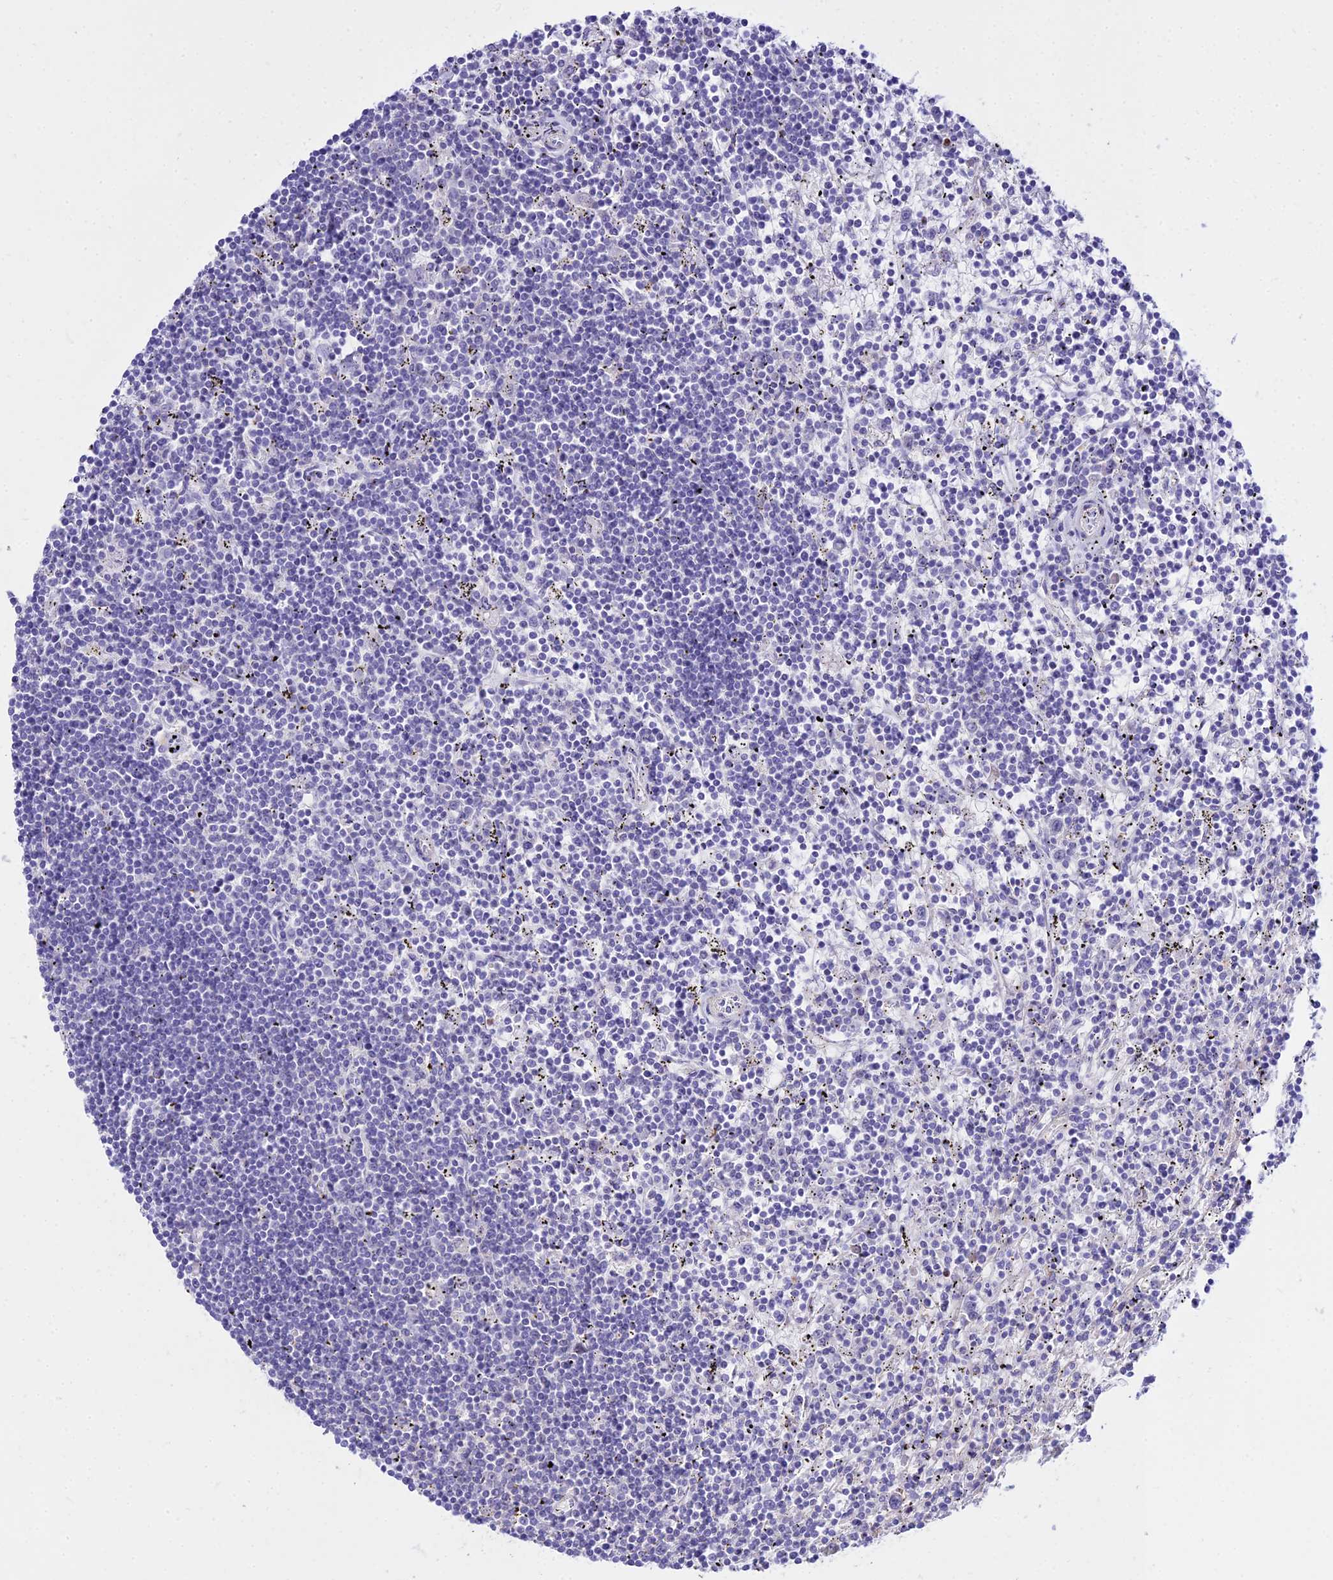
{"staining": {"intensity": "negative", "quantity": "none", "location": "none"}, "tissue": "lymphoma", "cell_type": "Tumor cells", "image_type": "cancer", "snomed": [{"axis": "morphology", "description": "Malignant lymphoma, non-Hodgkin's type, Low grade"}, {"axis": "topography", "description": "Spleen"}], "caption": "An image of malignant lymphoma, non-Hodgkin's type (low-grade) stained for a protein demonstrates no brown staining in tumor cells.", "gene": "DLX1", "patient": {"sex": "male", "age": 76}}